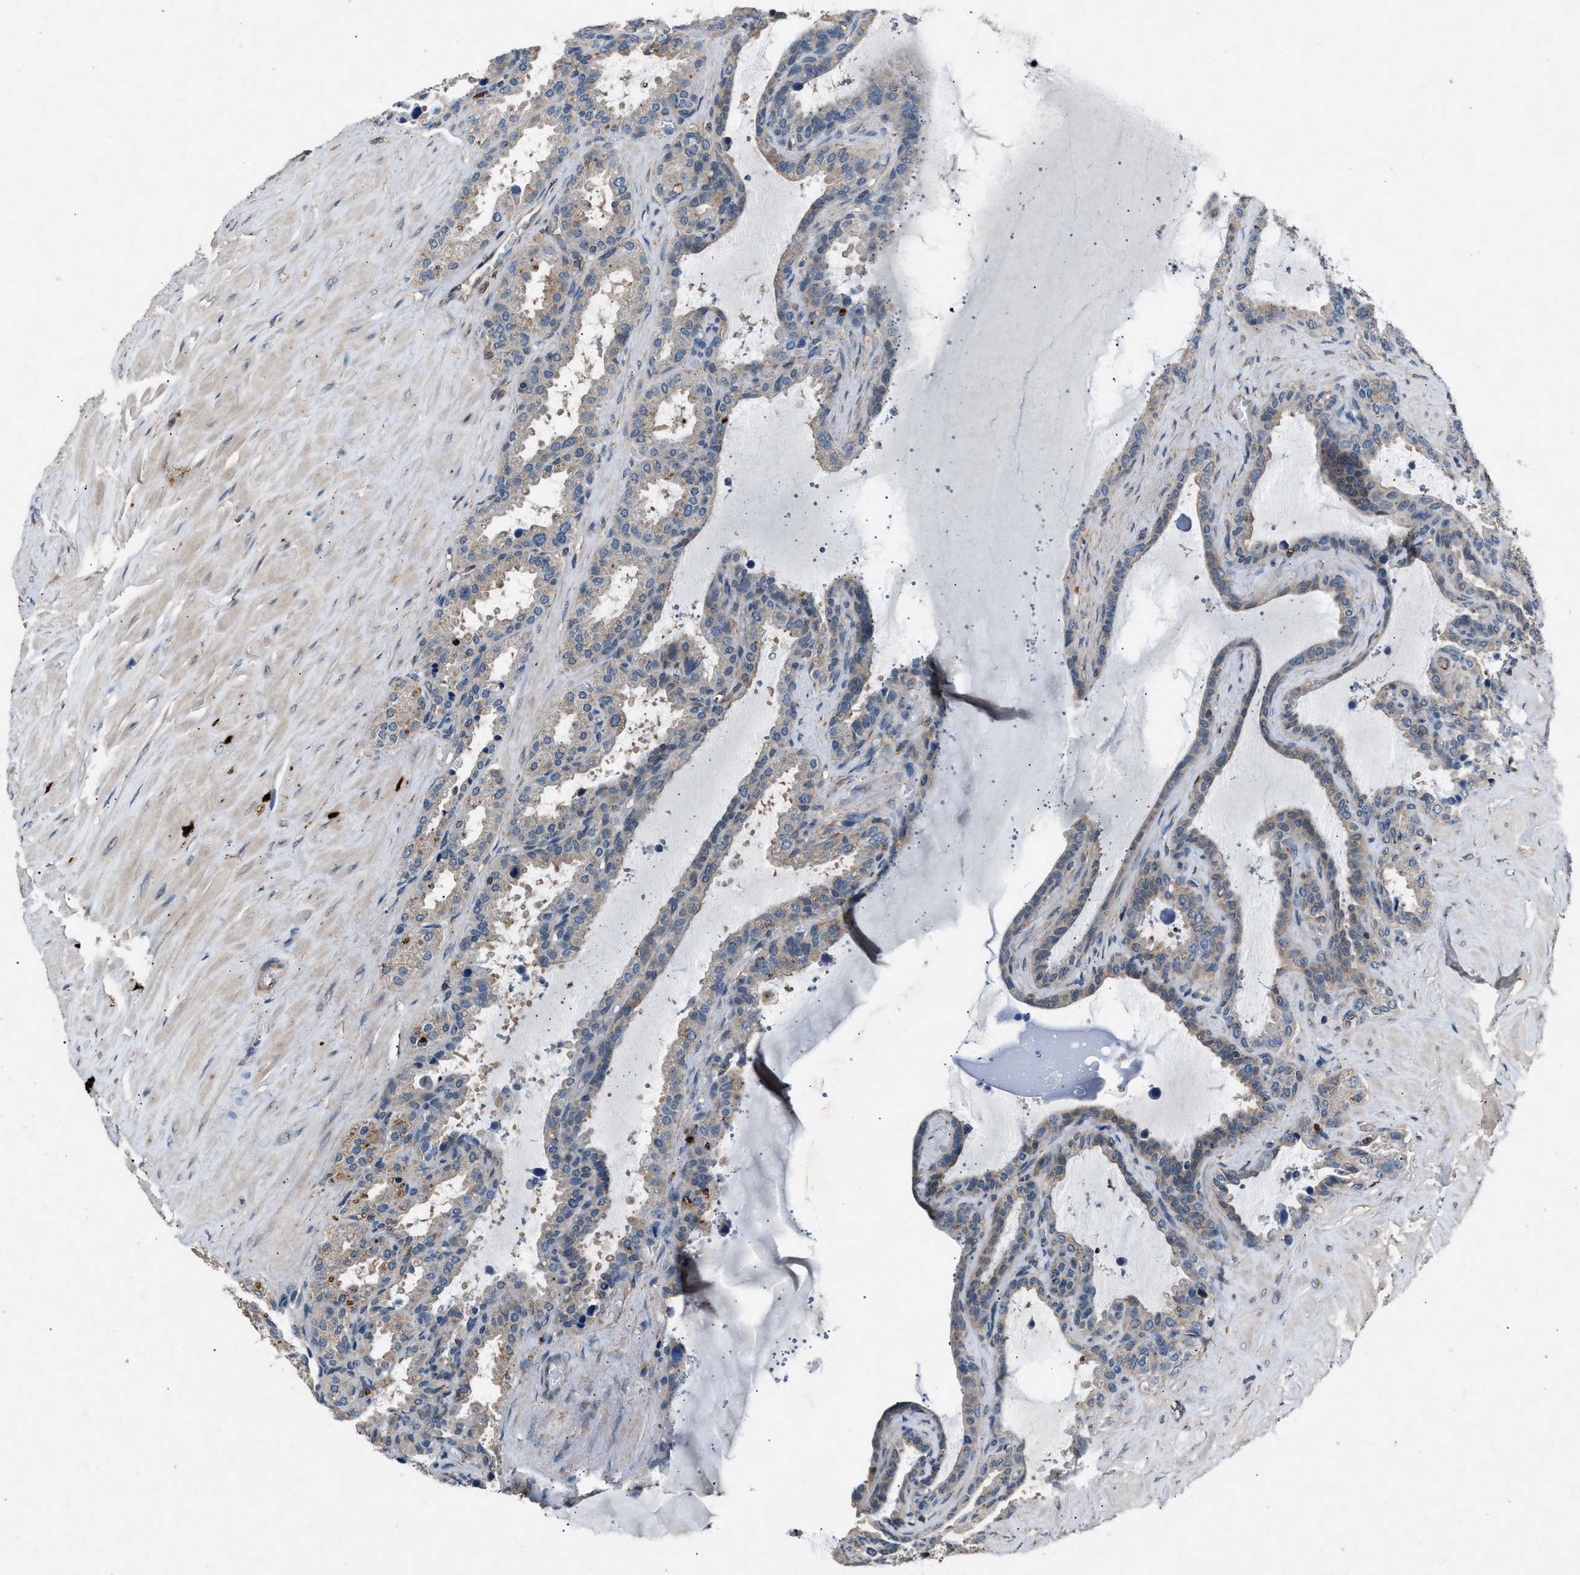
{"staining": {"intensity": "negative", "quantity": "none", "location": "none"}, "tissue": "seminal vesicle", "cell_type": "Glandular cells", "image_type": "normal", "snomed": [{"axis": "morphology", "description": "Normal tissue, NOS"}, {"axis": "topography", "description": "Seminal veicle"}], "caption": "The micrograph demonstrates no staining of glandular cells in benign seminal vesicle.", "gene": "PPID", "patient": {"sex": "male", "age": 46}}